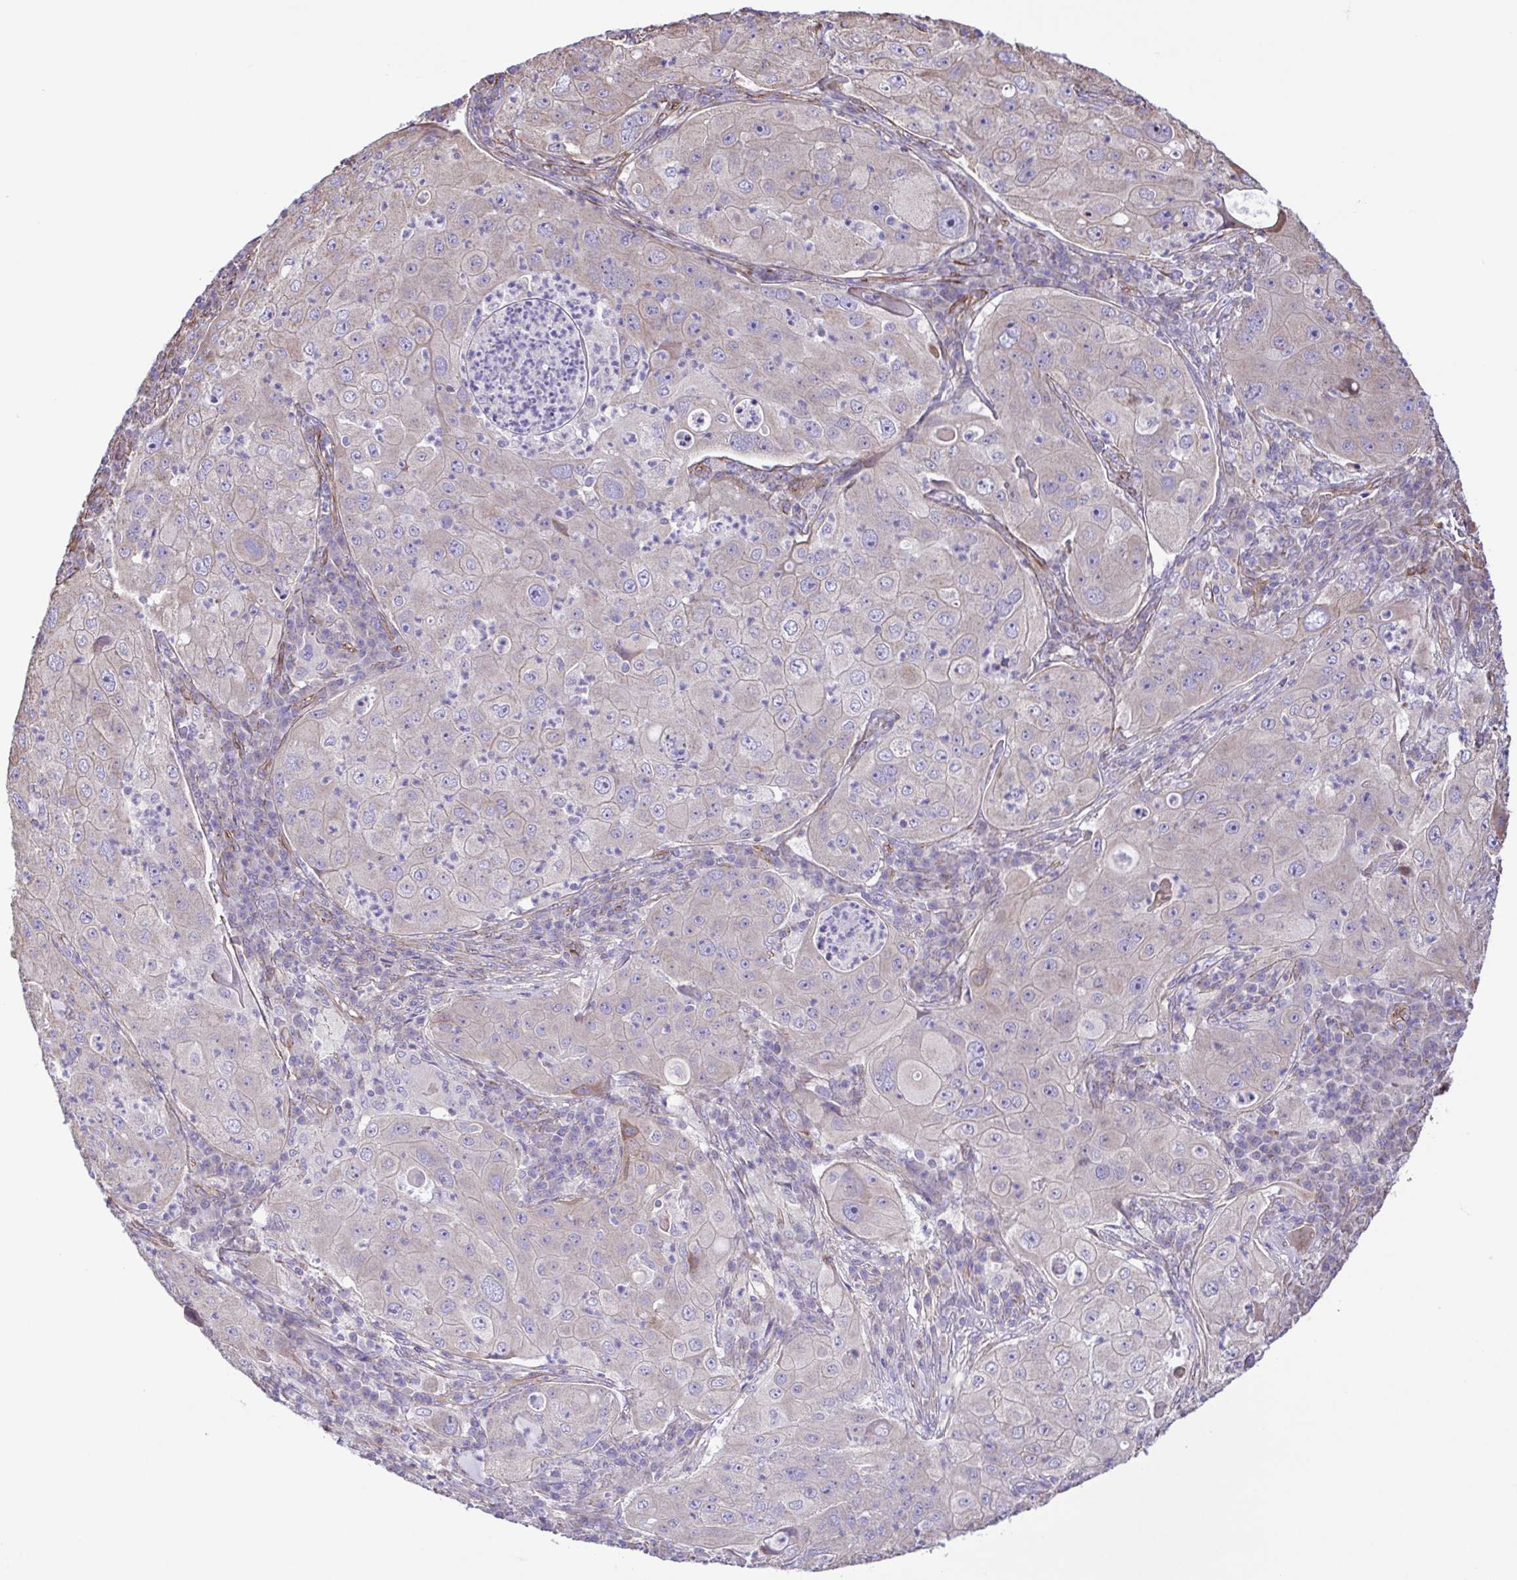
{"staining": {"intensity": "negative", "quantity": "none", "location": "none"}, "tissue": "lung cancer", "cell_type": "Tumor cells", "image_type": "cancer", "snomed": [{"axis": "morphology", "description": "Squamous cell carcinoma, NOS"}, {"axis": "topography", "description": "Lung"}], "caption": "A histopathology image of human lung cancer (squamous cell carcinoma) is negative for staining in tumor cells.", "gene": "FLT1", "patient": {"sex": "female", "age": 59}}